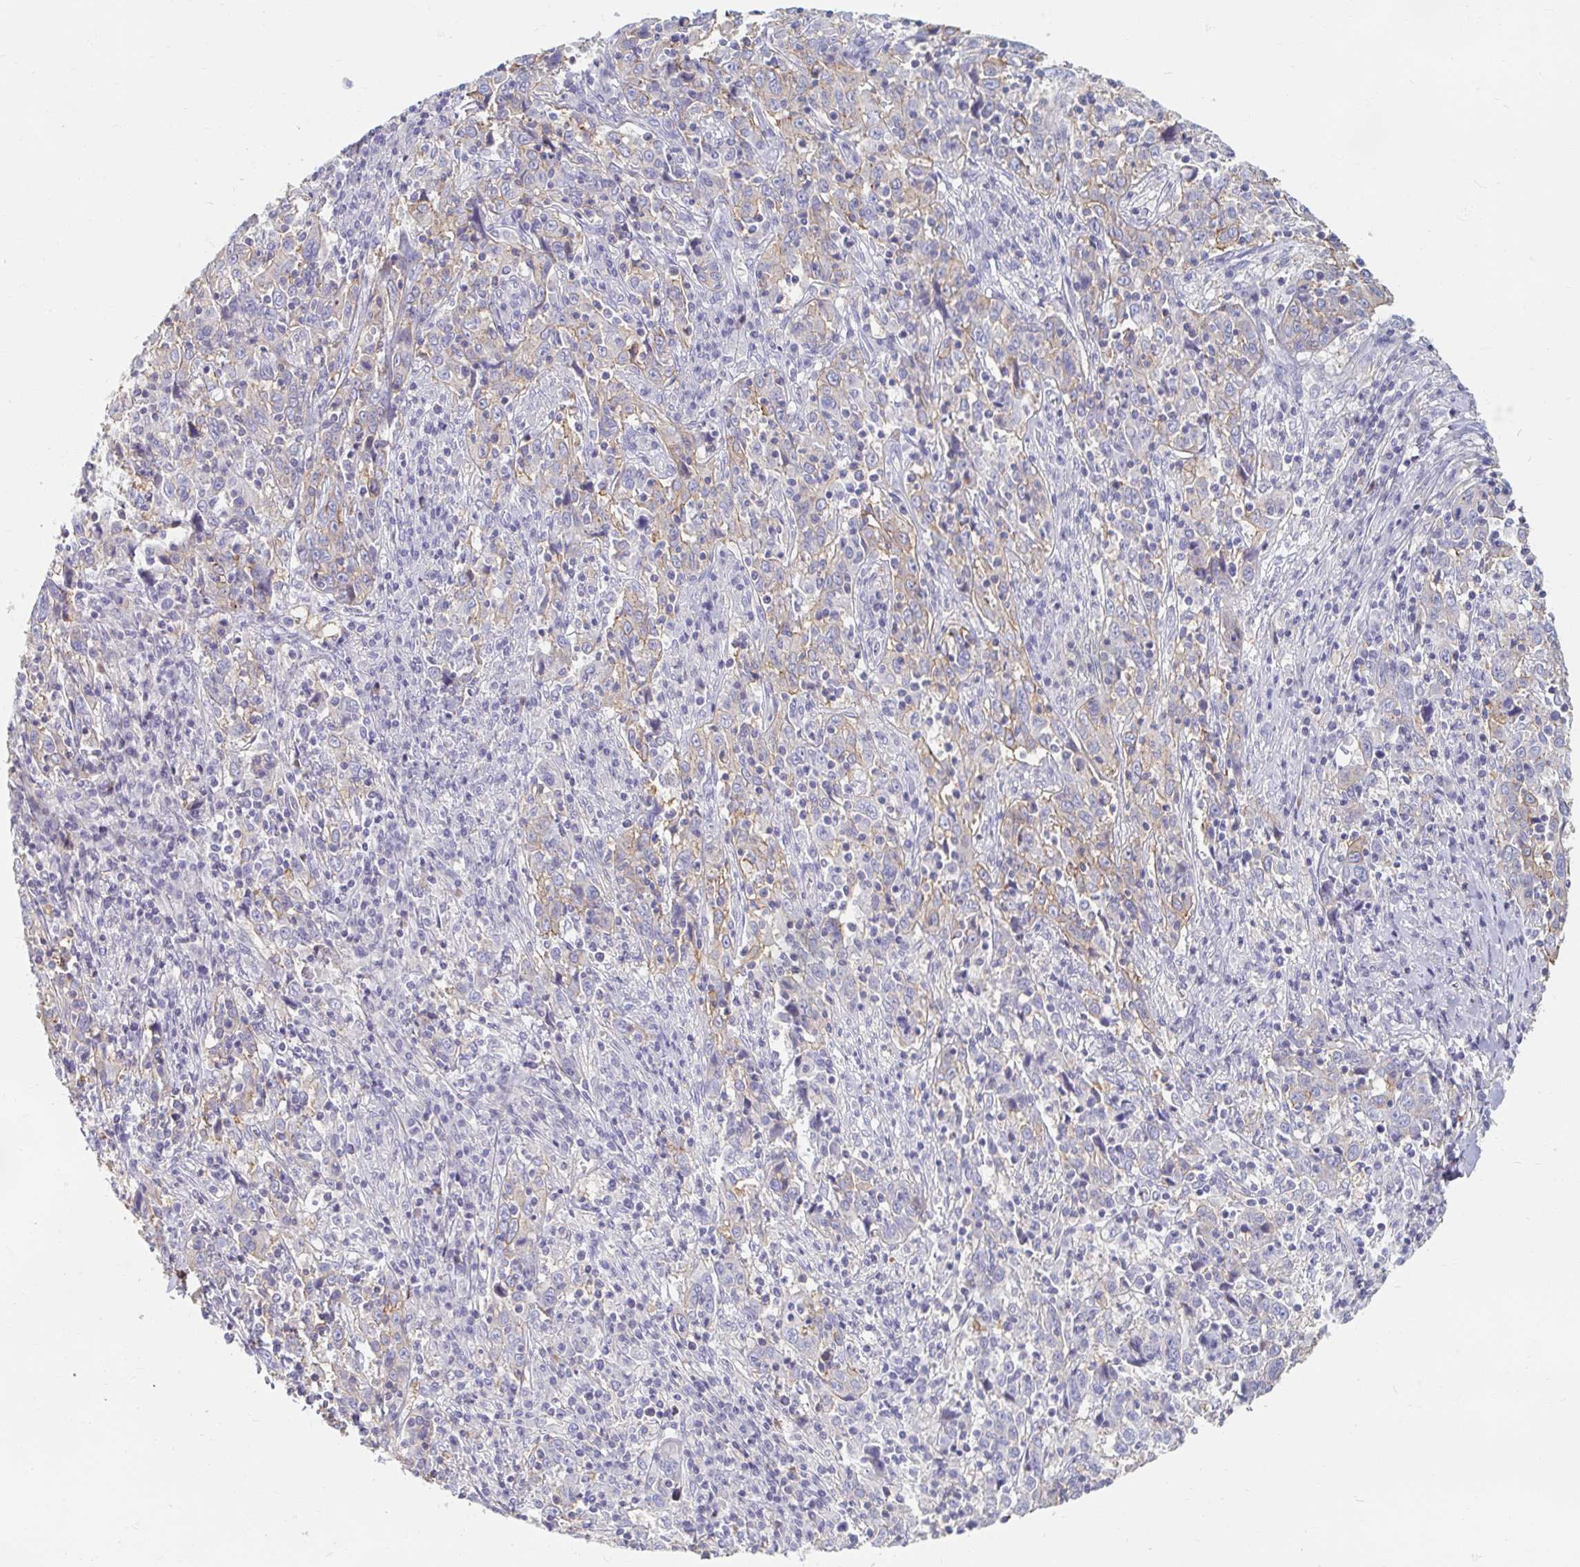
{"staining": {"intensity": "moderate", "quantity": "<25%", "location": "cytoplasmic/membranous"}, "tissue": "cervical cancer", "cell_type": "Tumor cells", "image_type": "cancer", "snomed": [{"axis": "morphology", "description": "Squamous cell carcinoma, NOS"}, {"axis": "topography", "description": "Cervix"}], "caption": "Tumor cells display low levels of moderate cytoplasmic/membranous positivity in about <25% of cells in cervical cancer (squamous cell carcinoma).", "gene": "MYLK2", "patient": {"sex": "female", "age": 46}}